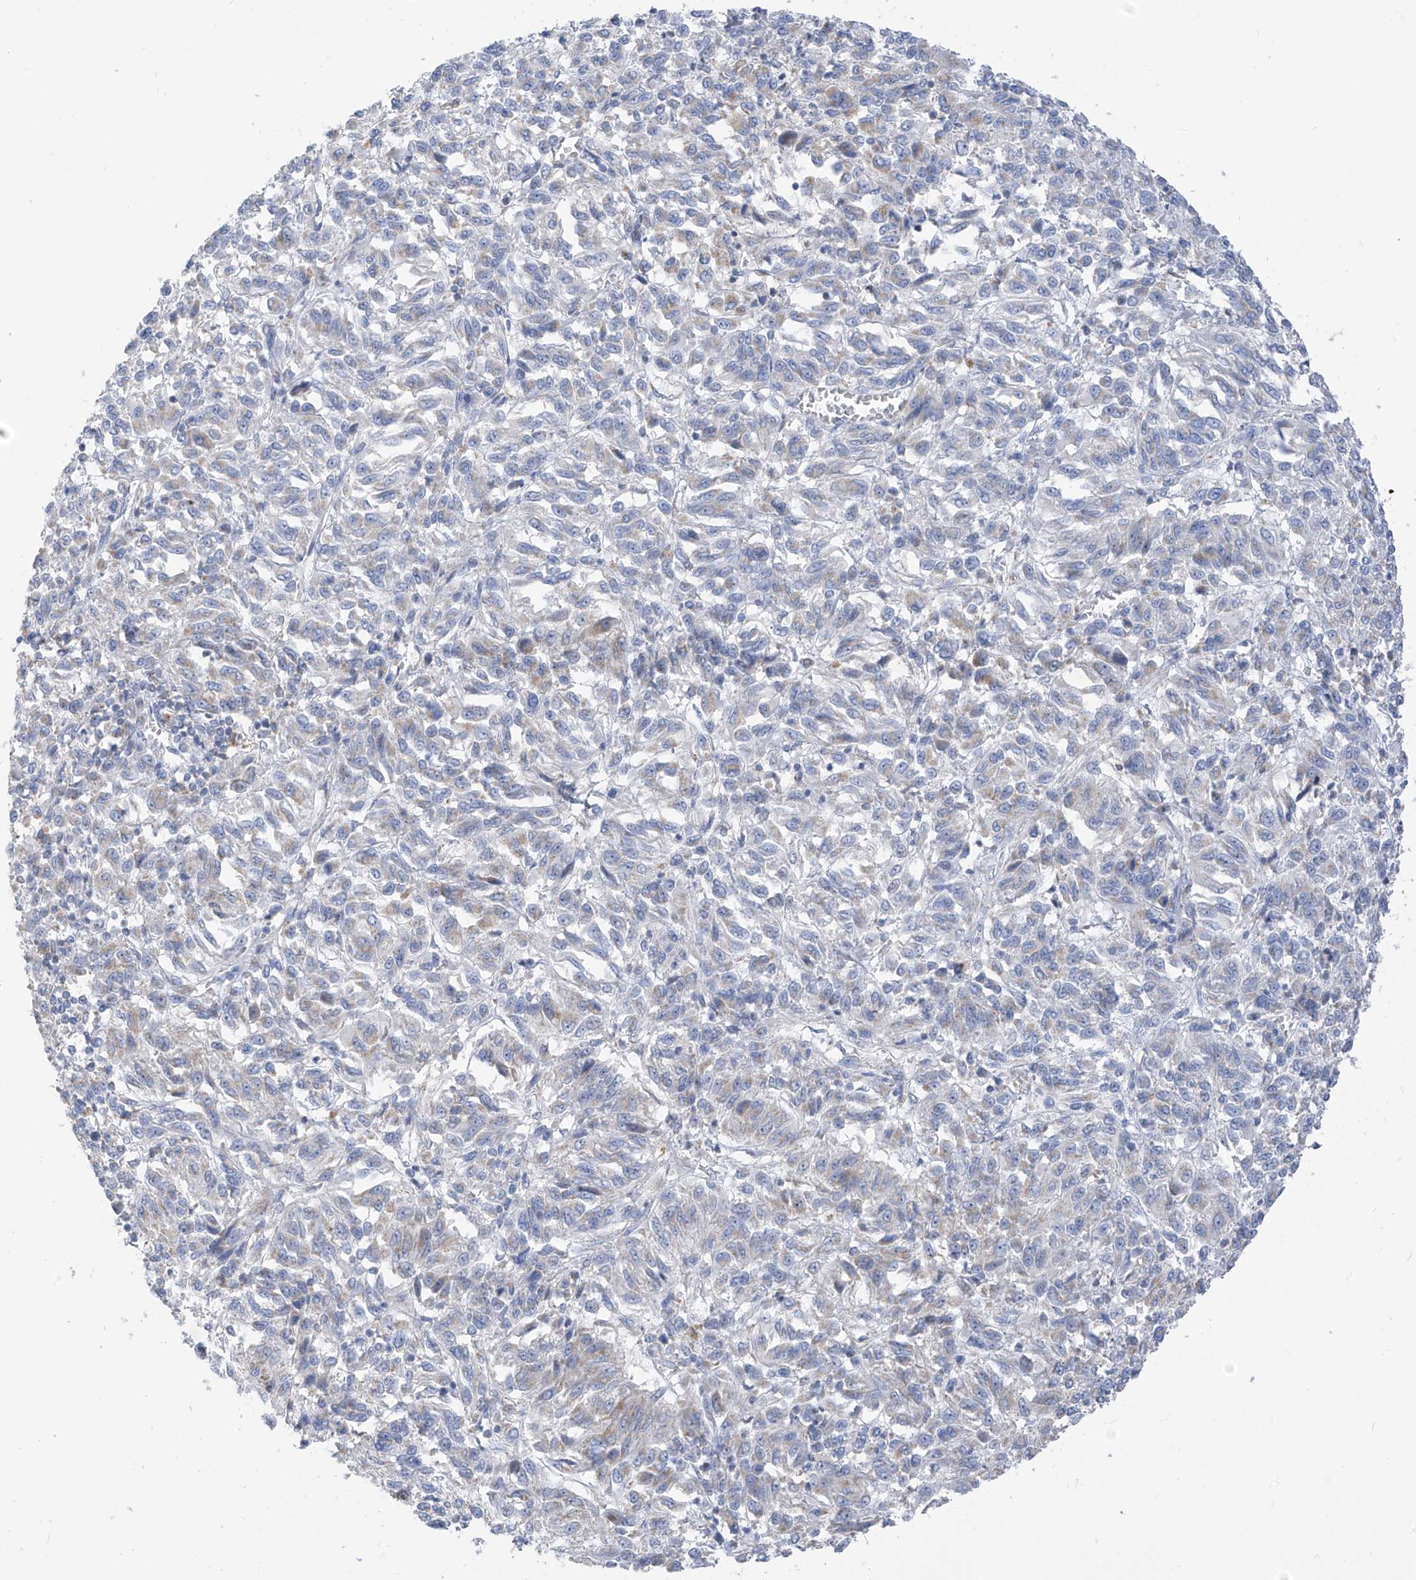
{"staining": {"intensity": "weak", "quantity": "<25%", "location": "cytoplasmic/membranous"}, "tissue": "melanoma", "cell_type": "Tumor cells", "image_type": "cancer", "snomed": [{"axis": "morphology", "description": "Malignant melanoma, Metastatic site"}, {"axis": "topography", "description": "Lung"}], "caption": "Immunohistochemistry (IHC) photomicrograph of malignant melanoma (metastatic site) stained for a protein (brown), which displays no staining in tumor cells.", "gene": "ZNF404", "patient": {"sex": "male", "age": 64}}